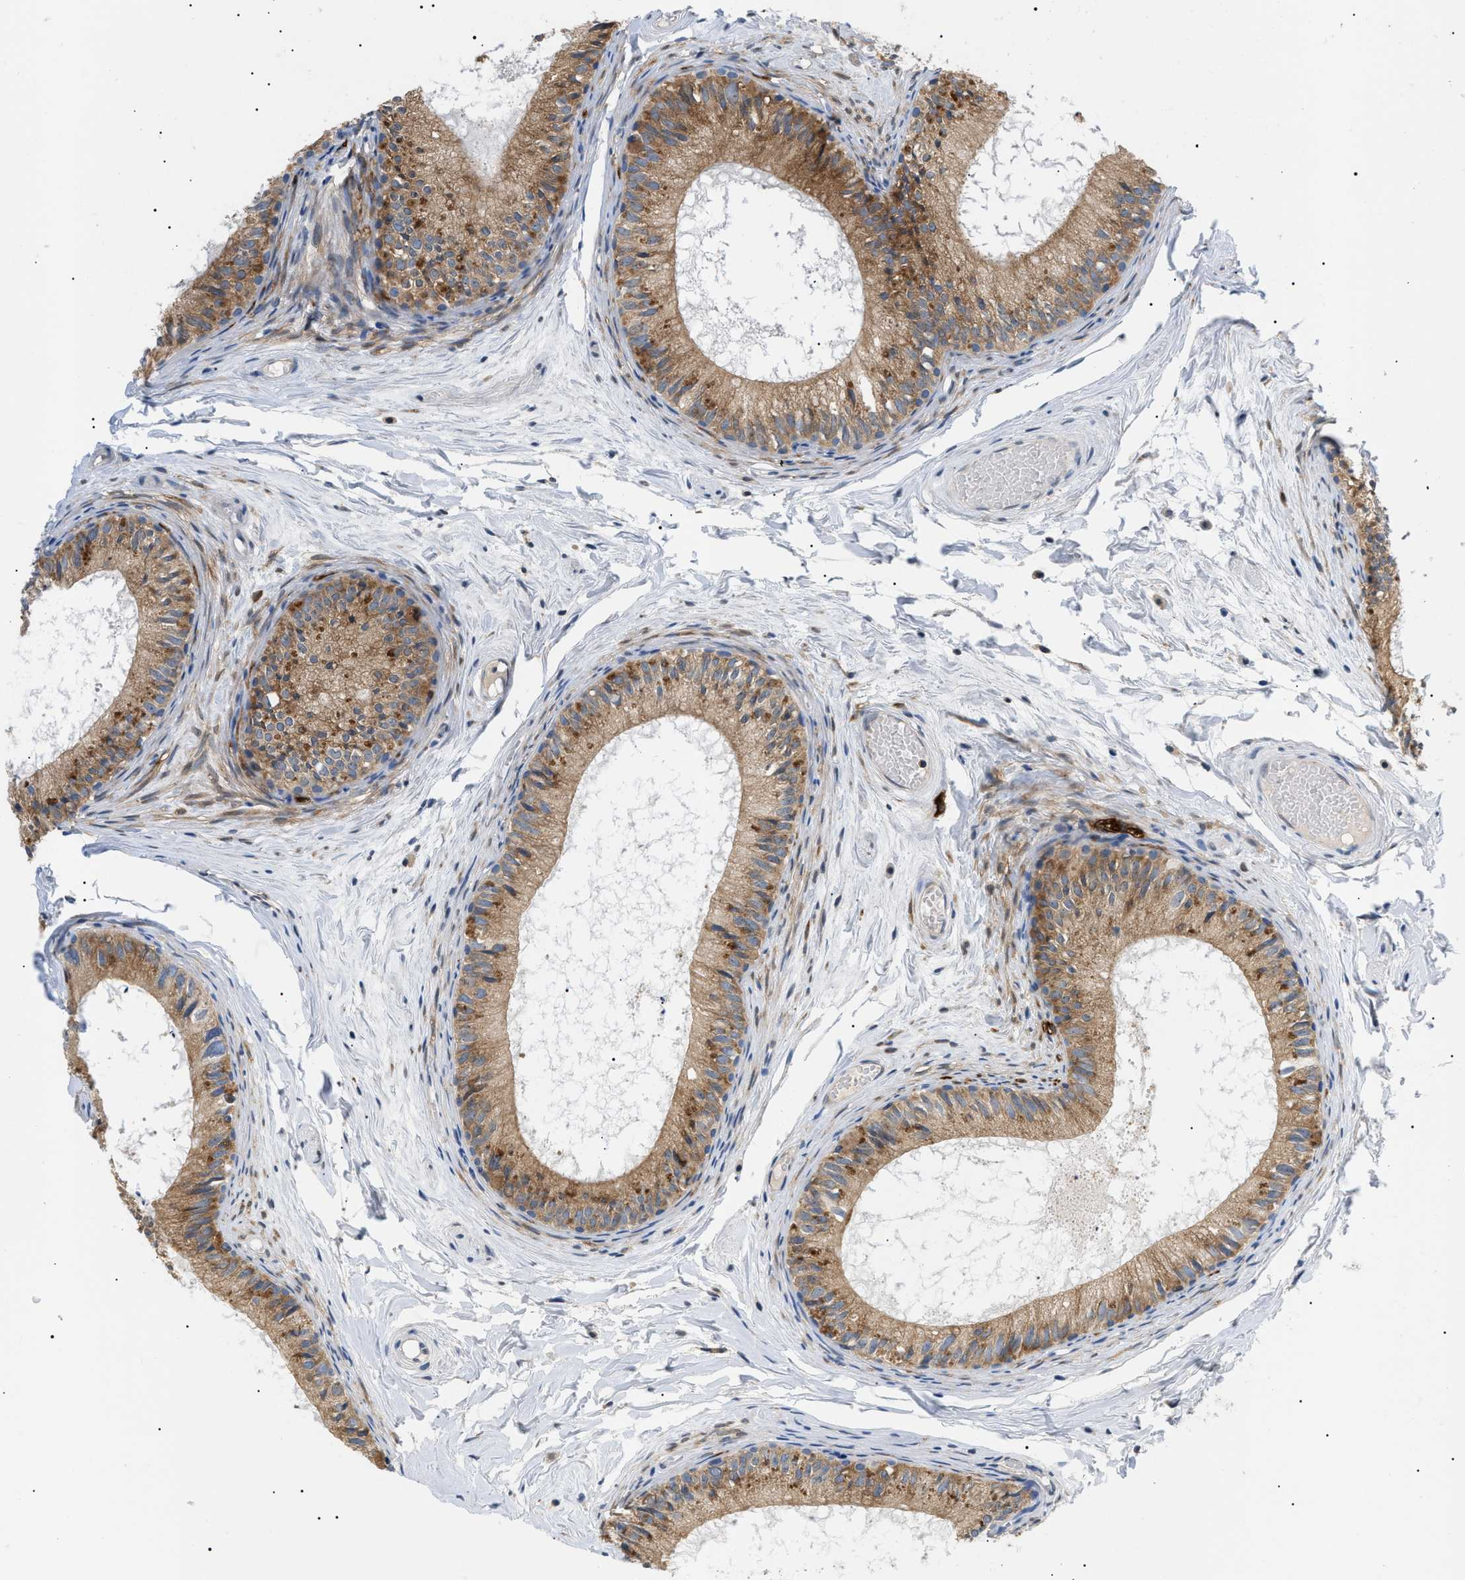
{"staining": {"intensity": "moderate", "quantity": ">75%", "location": "cytoplasmic/membranous"}, "tissue": "epididymis", "cell_type": "Glandular cells", "image_type": "normal", "snomed": [{"axis": "morphology", "description": "Normal tissue, NOS"}, {"axis": "topography", "description": "Epididymis"}], "caption": "IHC staining of benign epididymis, which exhibits medium levels of moderate cytoplasmic/membranous staining in about >75% of glandular cells indicating moderate cytoplasmic/membranous protein positivity. The staining was performed using DAB (brown) for protein detection and nuclei were counterstained in hematoxylin (blue).", "gene": "DERL1", "patient": {"sex": "male", "age": 46}}